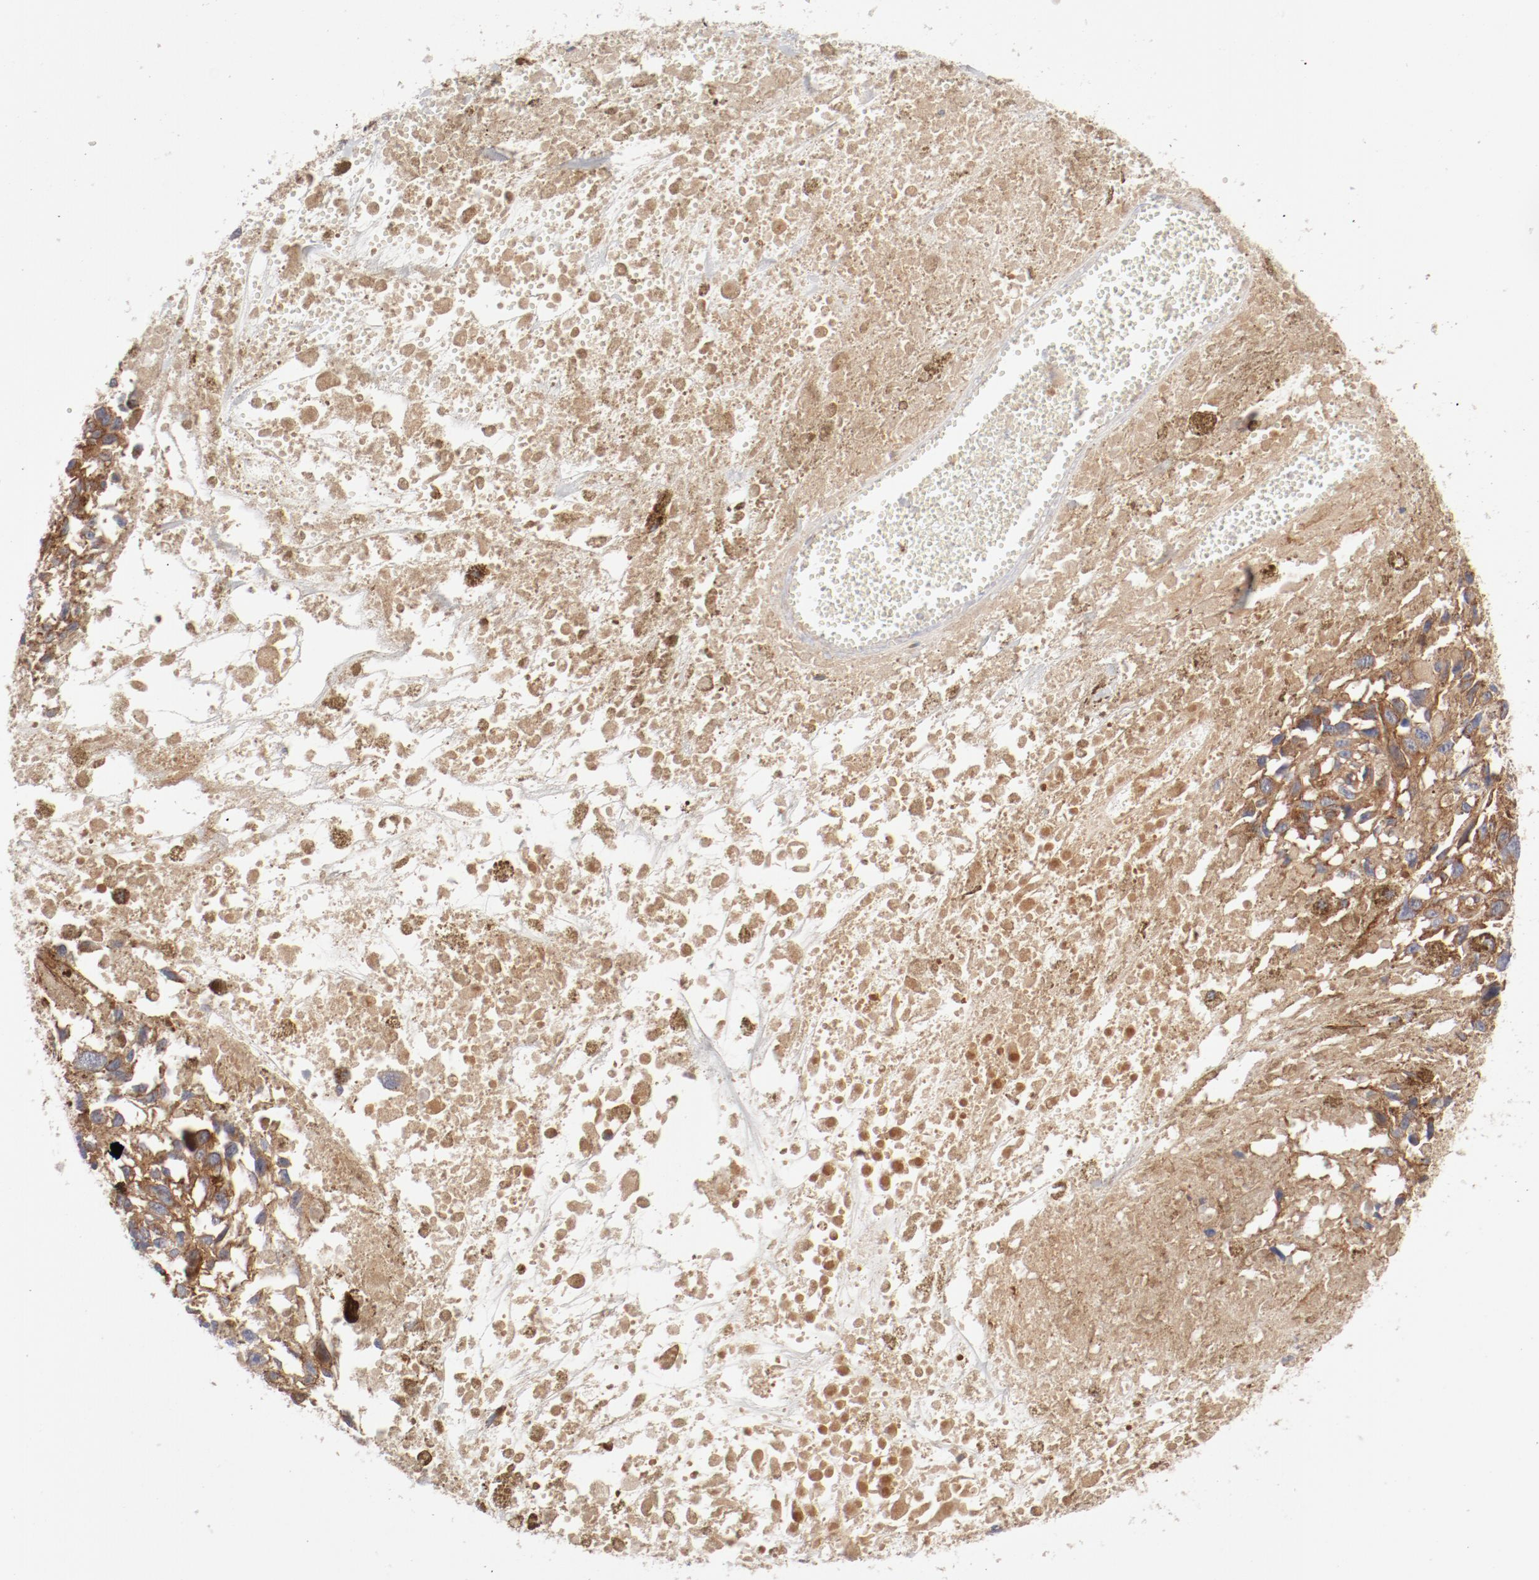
{"staining": {"intensity": "moderate", "quantity": ">75%", "location": "cytoplasmic/membranous"}, "tissue": "melanoma", "cell_type": "Tumor cells", "image_type": "cancer", "snomed": [{"axis": "morphology", "description": "Malignant melanoma, Metastatic site"}, {"axis": "topography", "description": "Lymph node"}], "caption": "The micrograph shows a brown stain indicating the presence of a protein in the cytoplasmic/membranous of tumor cells in malignant melanoma (metastatic site). Using DAB (3,3'-diaminobenzidine) (brown) and hematoxylin (blue) stains, captured at high magnification using brightfield microscopy.", "gene": "AP2A1", "patient": {"sex": "male", "age": 59}}